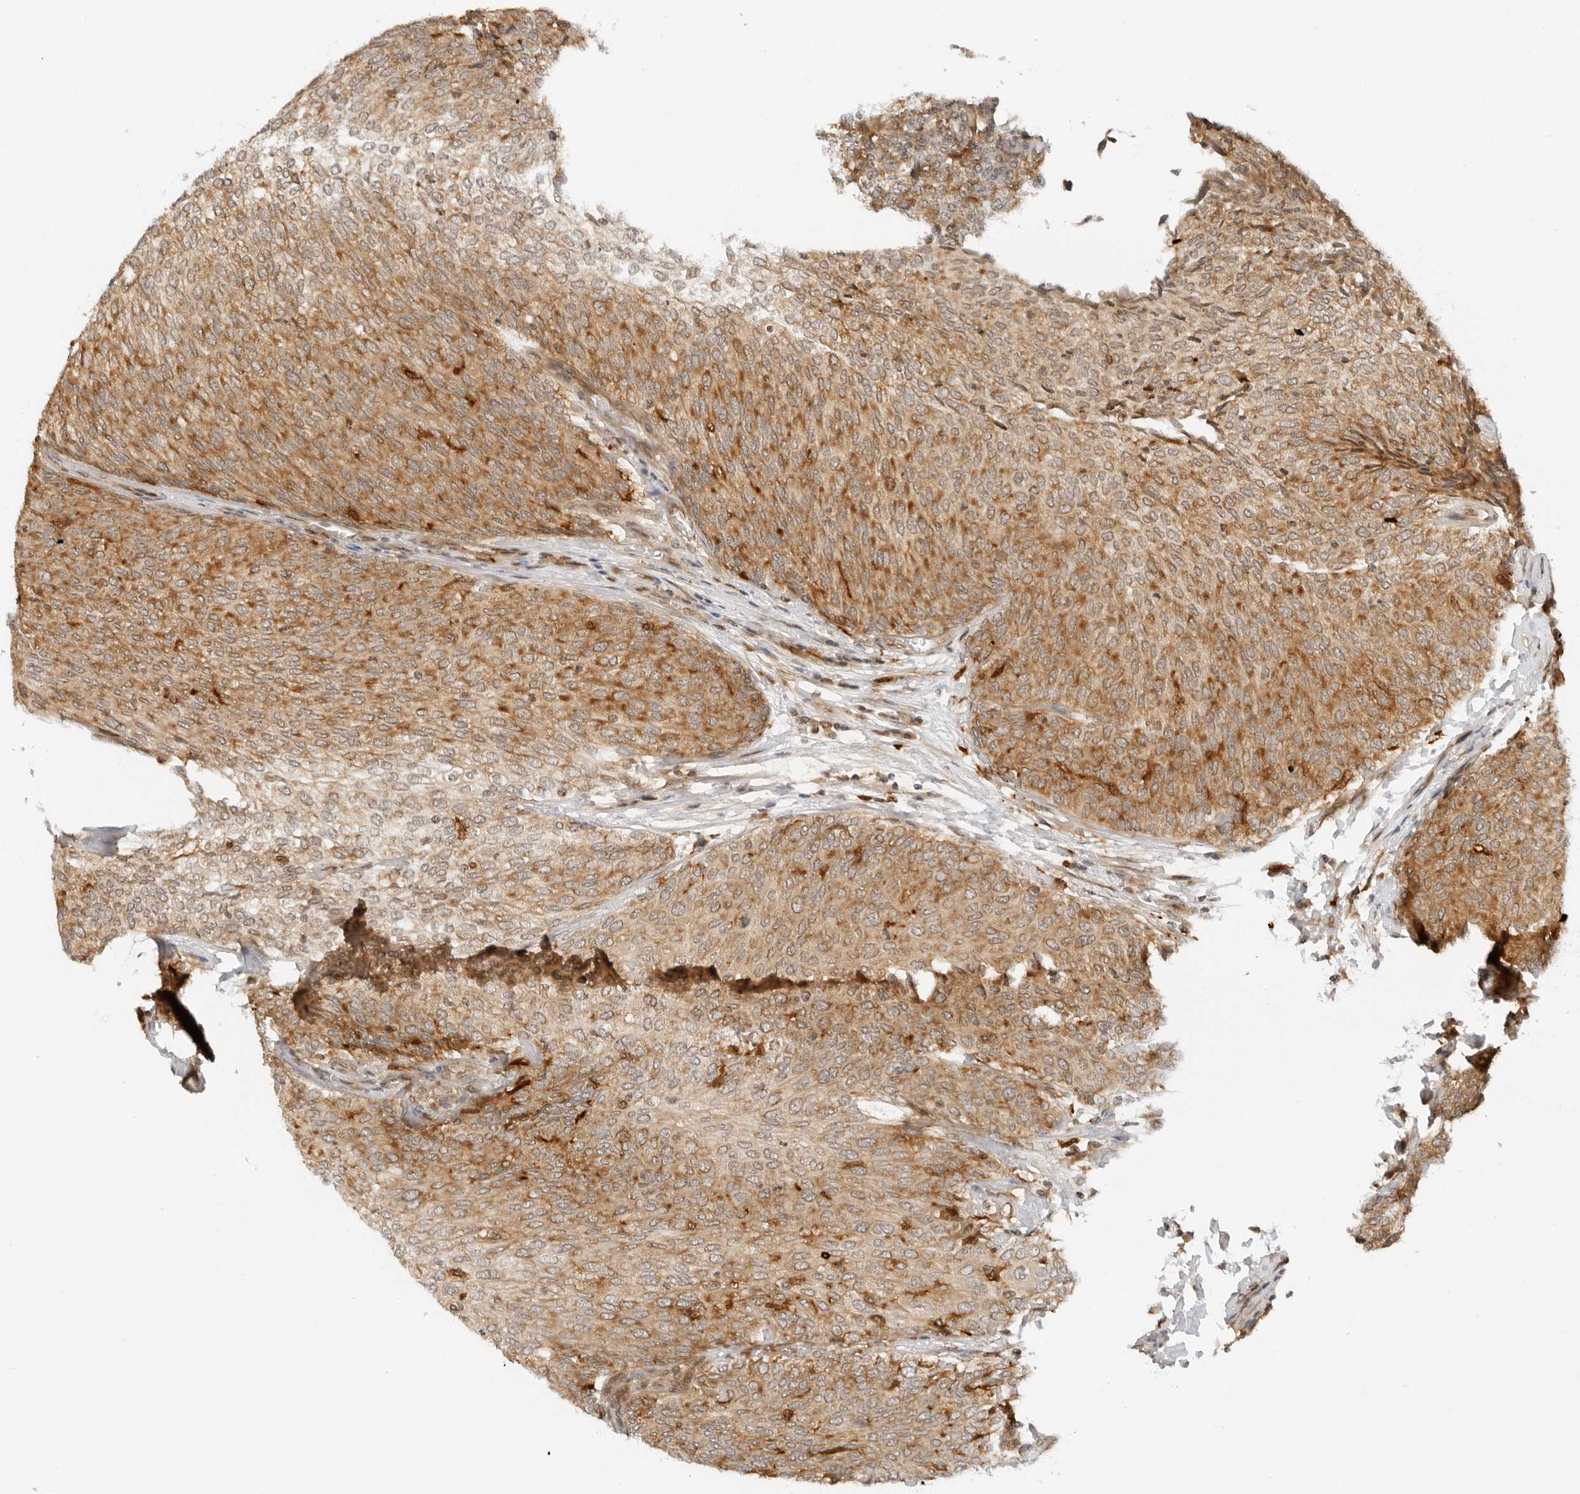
{"staining": {"intensity": "moderate", "quantity": ">75%", "location": "cytoplasmic/membranous"}, "tissue": "urothelial cancer", "cell_type": "Tumor cells", "image_type": "cancer", "snomed": [{"axis": "morphology", "description": "Urothelial carcinoma, Low grade"}, {"axis": "topography", "description": "Urinary bladder"}], "caption": "DAB (3,3'-diaminobenzidine) immunohistochemical staining of urothelial cancer shows moderate cytoplasmic/membranous protein expression in approximately >75% of tumor cells.", "gene": "RC3H1", "patient": {"sex": "female", "age": 79}}